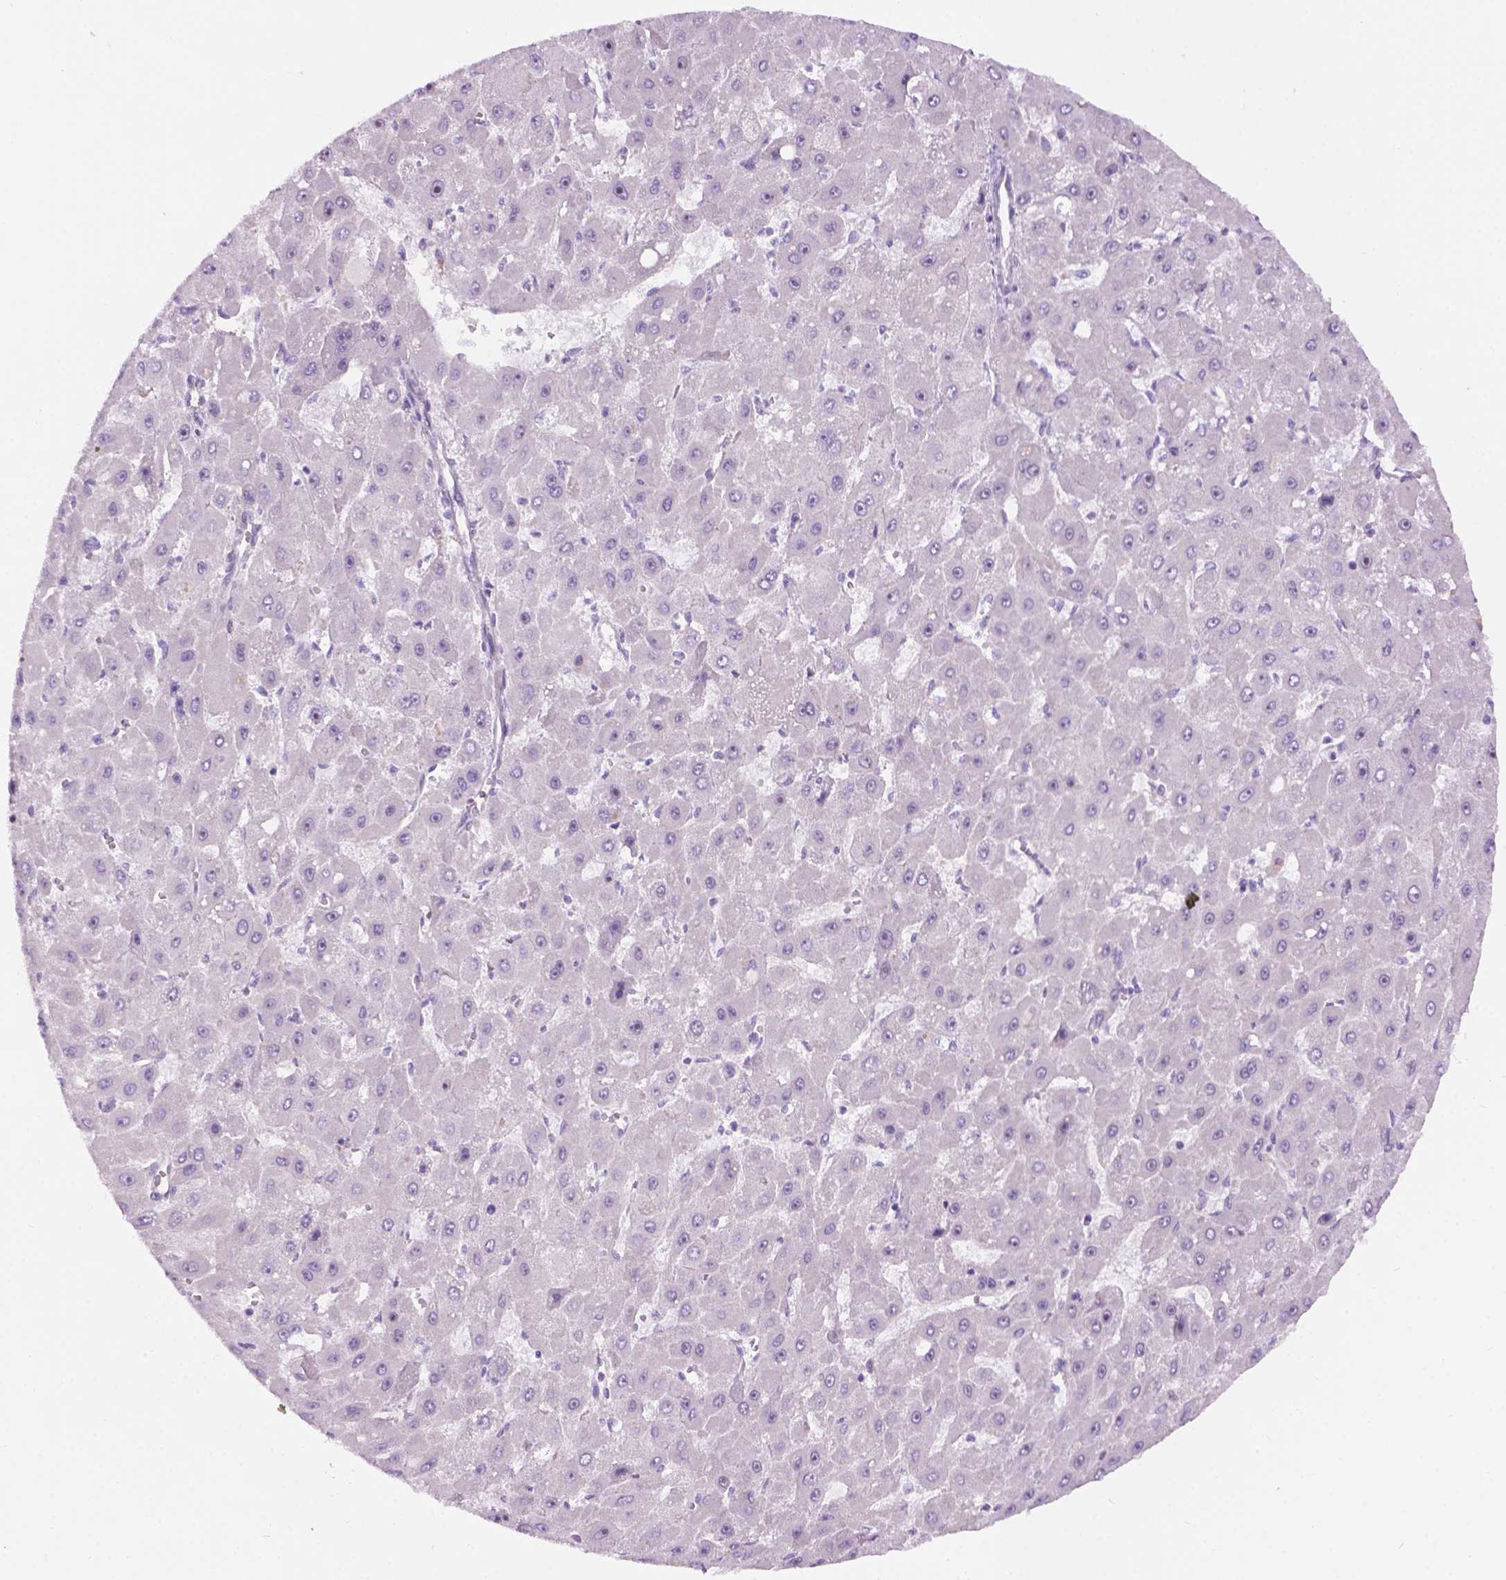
{"staining": {"intensity": "negative", "quantity": "none", "location": "none"}, "tissue": "liver cancer", "cell_type": "Tumor cells", "image_type": "cancer", "snomed": [{"axis": "morphology", "description": "Carcinoma, Hepatocellular, NOS"}, {"axis": "topography", "description": "Liver"}], "caption": "Immunohistochemical staining of human liver hepatocellular carcinoma displays no significant staining in tumor cells.", "gene": "CDH7", "patient": {"sex": "female", "age": 25}}